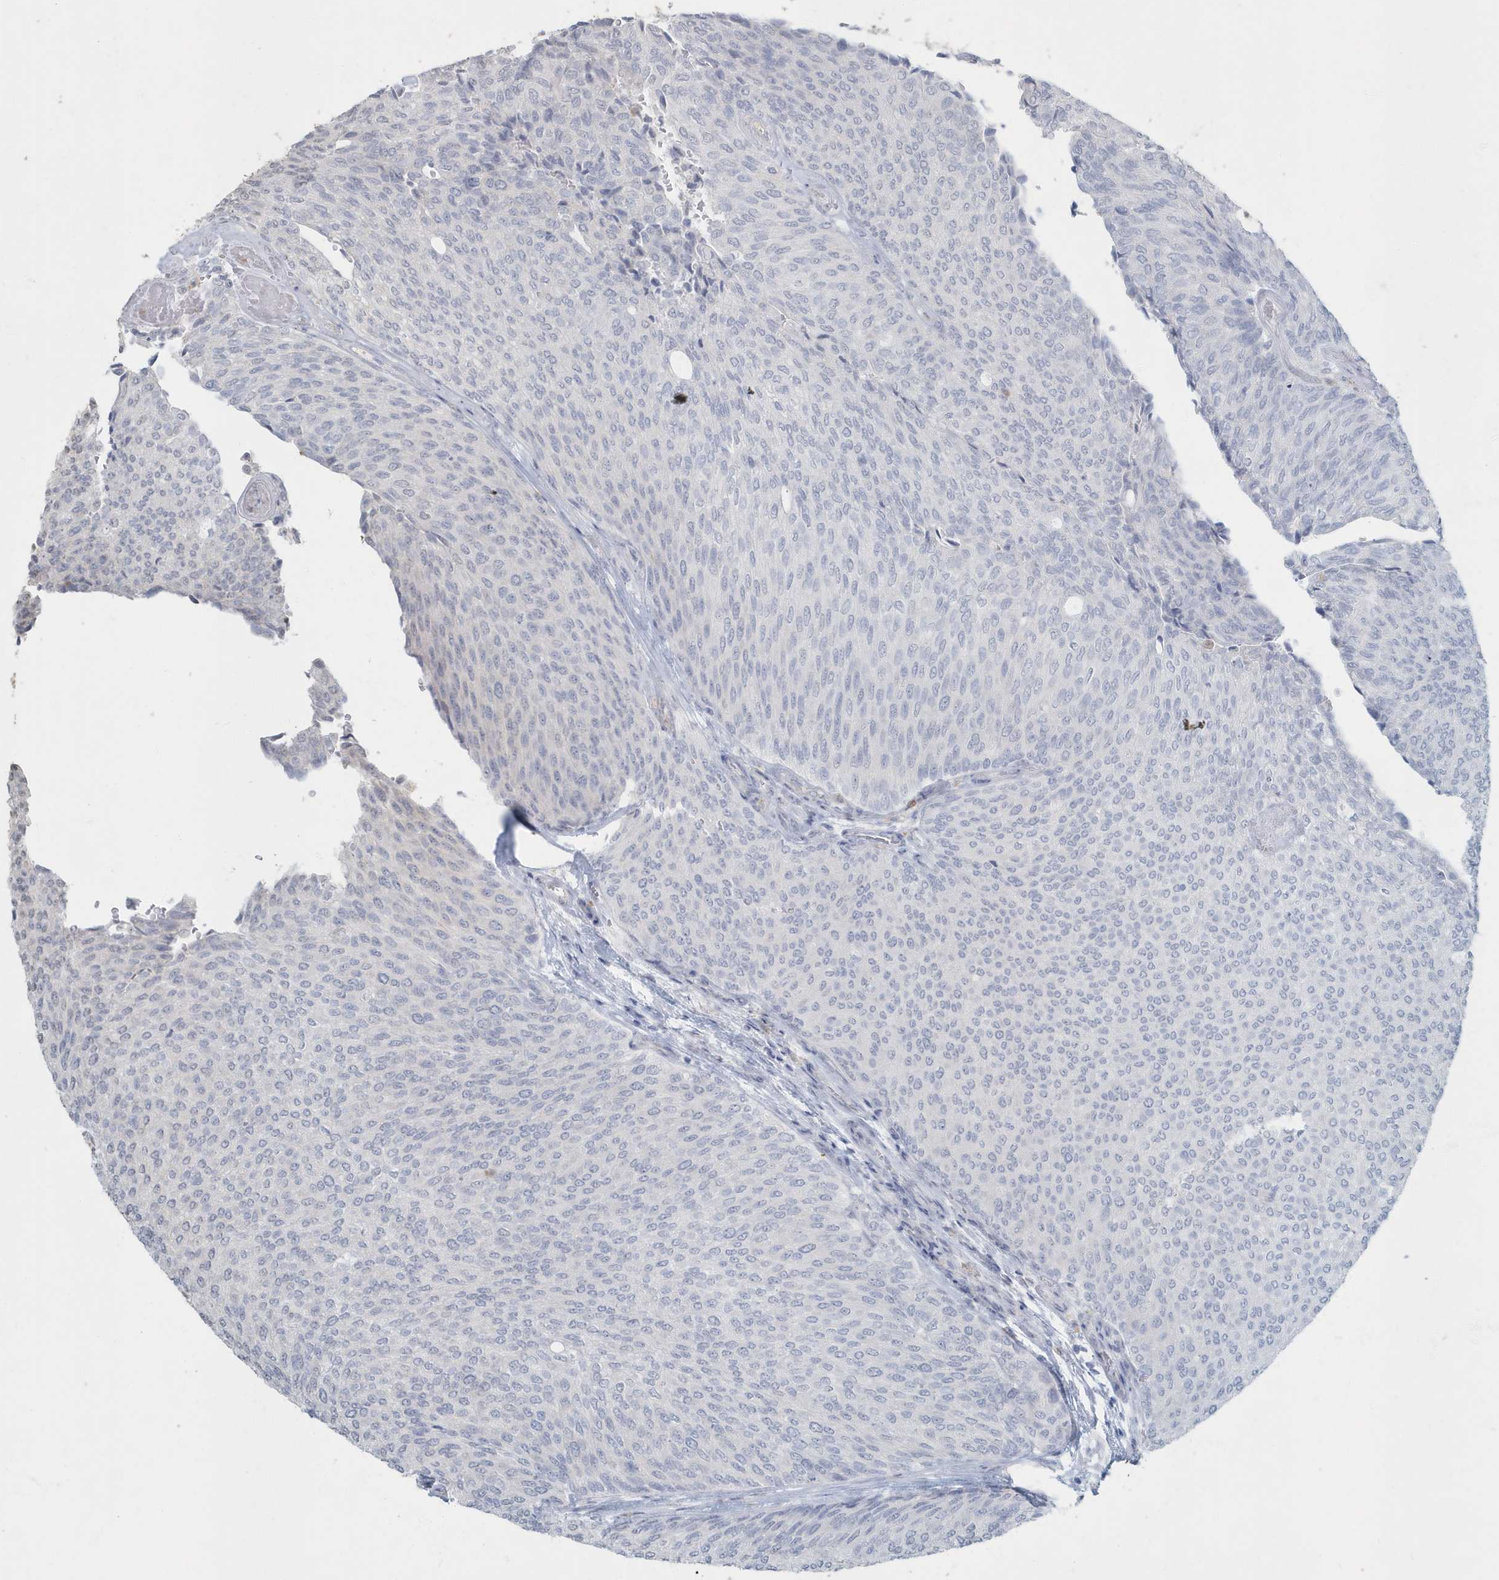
{"staining": {"intensity": "negative", "quantity": "none", "location": "none"}, "tissue": "urothelial cancer", "cell_type": "Tumor cells", "image_type": "cancer", "snomed": [{"axis": "morphology", "description": "Urothelial carcinoma, Low grade"}, {"axis": "topography", "description": "Urinary bladder"}], "caption": "Tumor cells show no significant protein staining in low-grade urothelial carcinoma.", "gene": "MYOT", "patient": {"sex": "female", "age": 79}}